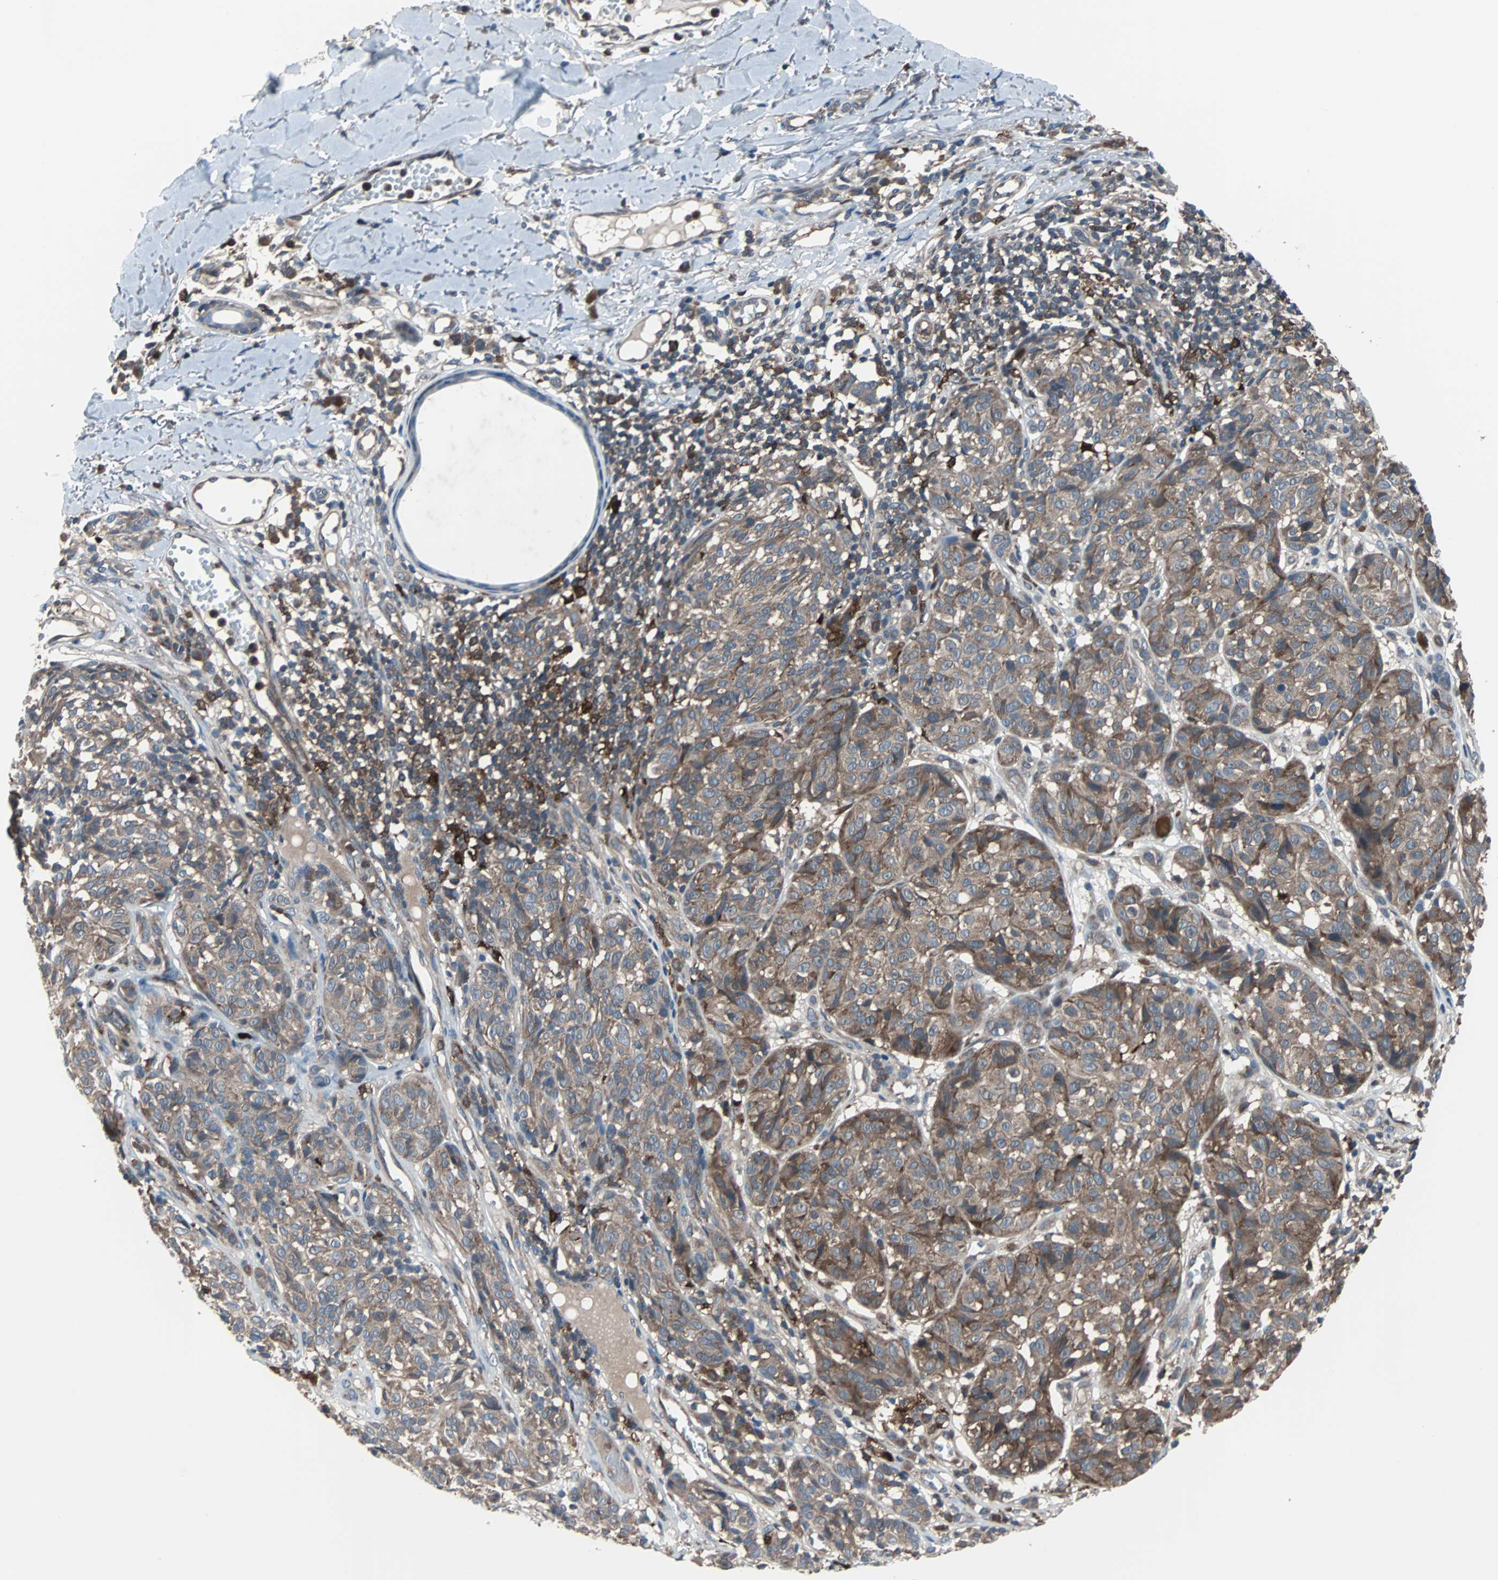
{"staining": {"intensity": "moderate", "quantity": ">75%", "location": "cytoplasmic/membranous"}, "tissue": "melanoma", "cell_type": "Tumor cells", "image_type": "cancer", "snomed": [{"axis": "morphology", "description": "Malignant melanoma, NOS"}, {"axis": "topography", "description": "Skin"}], "caption": "Immunohistochemistry (DAB) staining of human melanoma shows moderate cytoplasmic/membranous protein staining in approximately >75% of tumor cells.", "gene": "PAK1", "patient": {"sex": "female", "age": 46}}